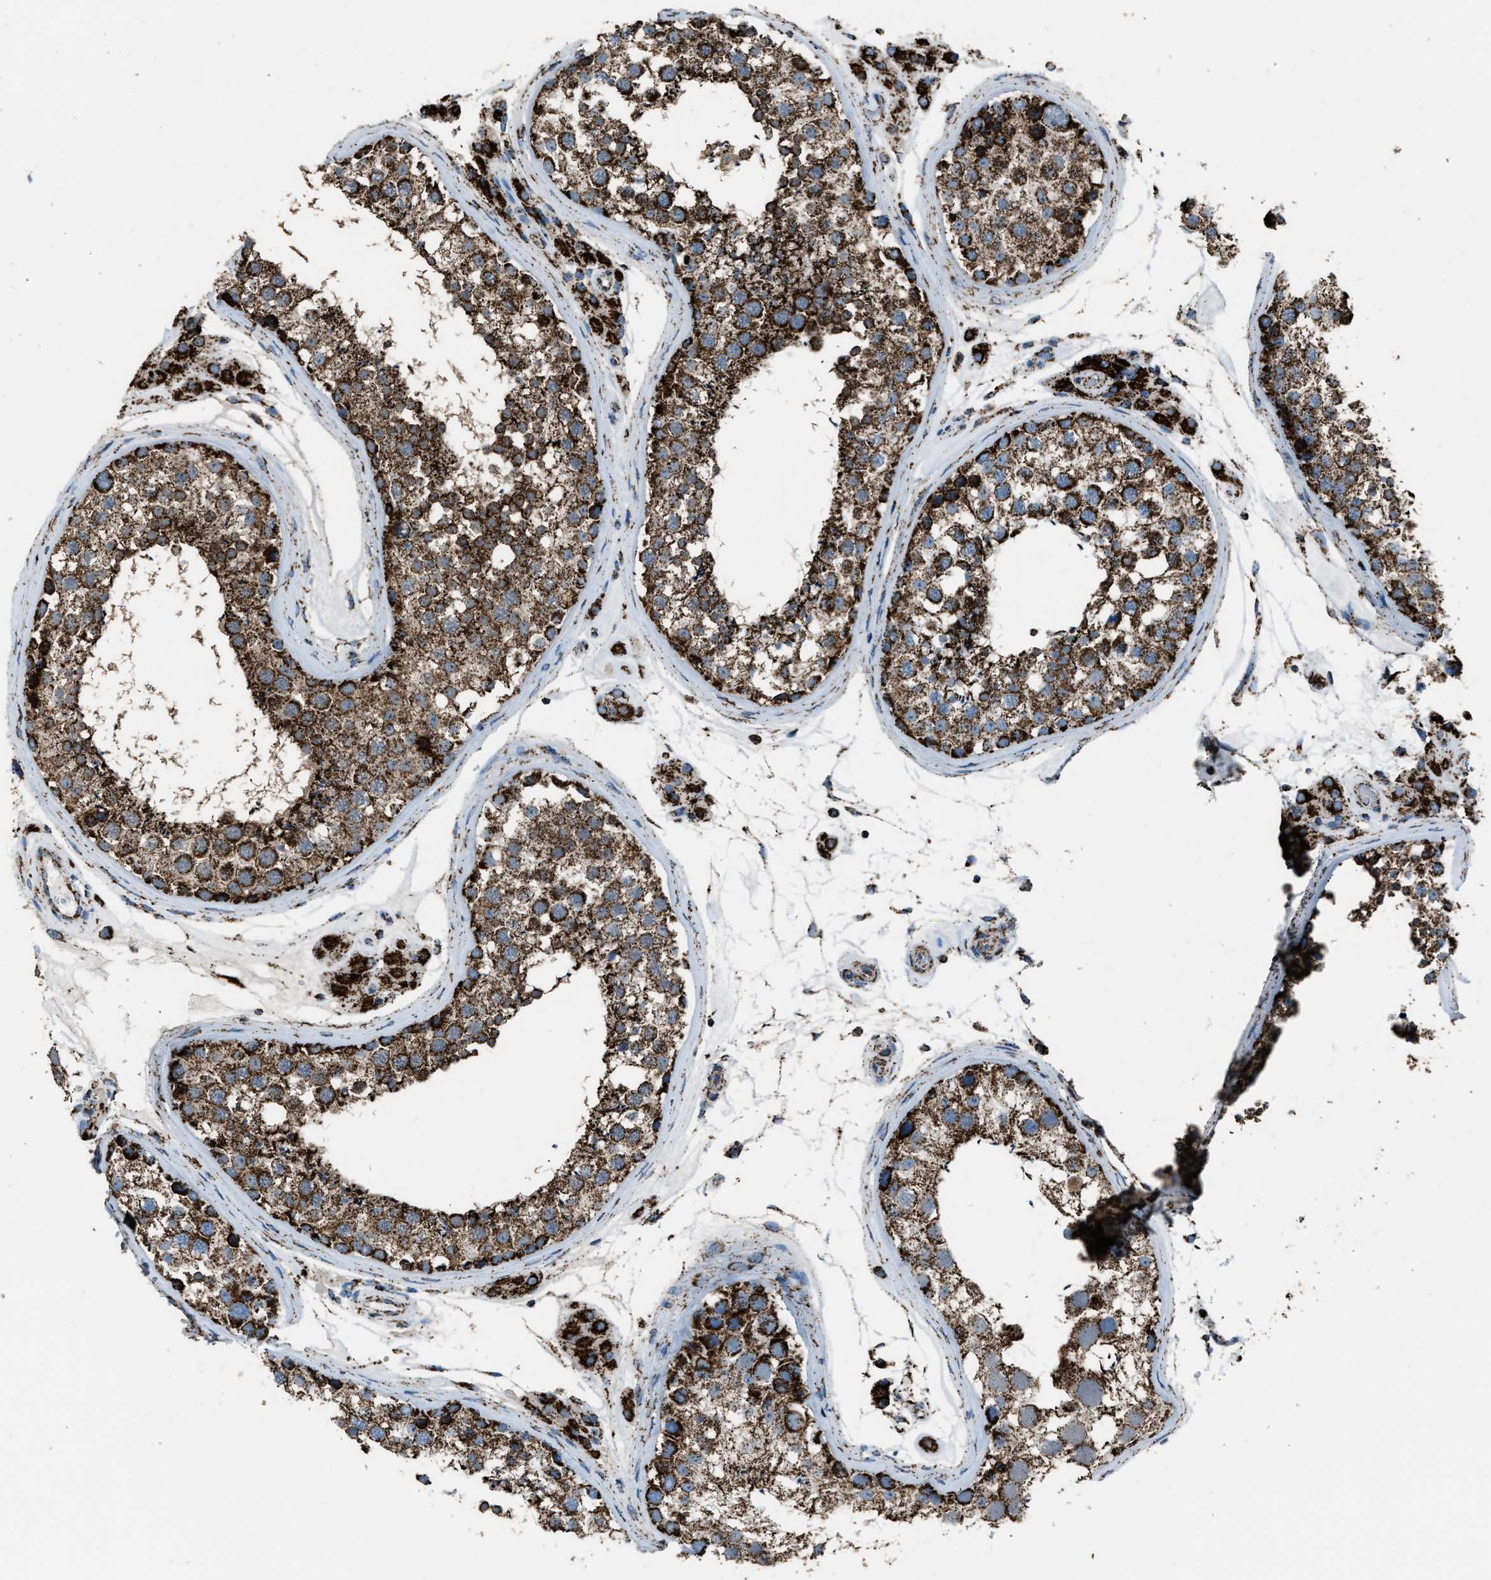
{"staining": {"intensity": "strong", "quantity": ">75%", "location": "cytoplasmic/membranous"}, "tissue": "testis", "cell_type": "Cells in seminiferous ducts", "image_type": "normal", "snomed": [{"axis": "morphology", "description": "Normal tissue, NOS"}, {"axis": "topography", "description": "Testis"}], "caption": "A brown stain shows strong cytoplasmic/membranous positivity of a protein in cells in seminiferous ducts of benign testis. (Brightfield microscopy of DAB IHC at high magnification).", "gene": "MDH2", "patient": {"sex": "male", "age": 46}}